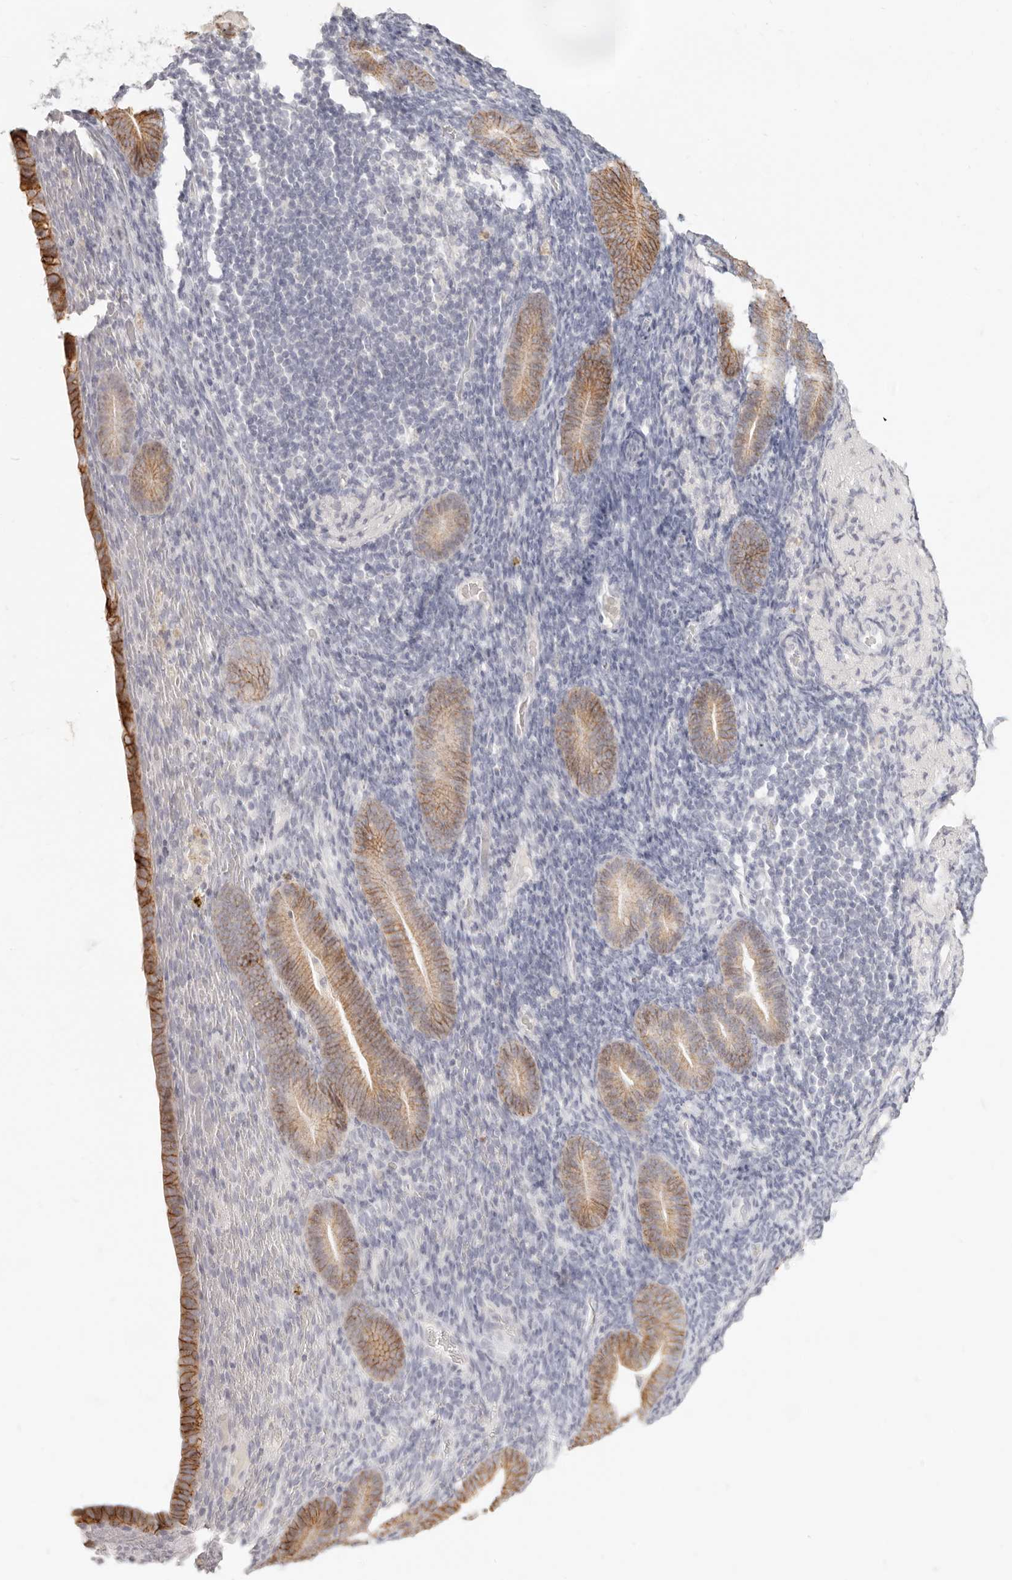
{"staining": {"intensity": "negative", "quantity": "none", "location": "none"}, "tissue": "endometrium", "cell_type": "Cells in endometrial stroma", "image_type": "normal", "snomed": [{"axis": "morphology", "description": "Normal tissue, NOS"}, {"axis": "topography", "description": "Endometrium"}], "caption": "DAB (3,3'-diaminobenzidine) immunohistochemical staining of normal human endometrium displays no significant positivity in cells in endometrial stroma. (Immunohistochemistry (ihc), brightfield microscopy, high magnification).", "gene": "EPCAM", "patient": {"sex": "female", "age": 51}}